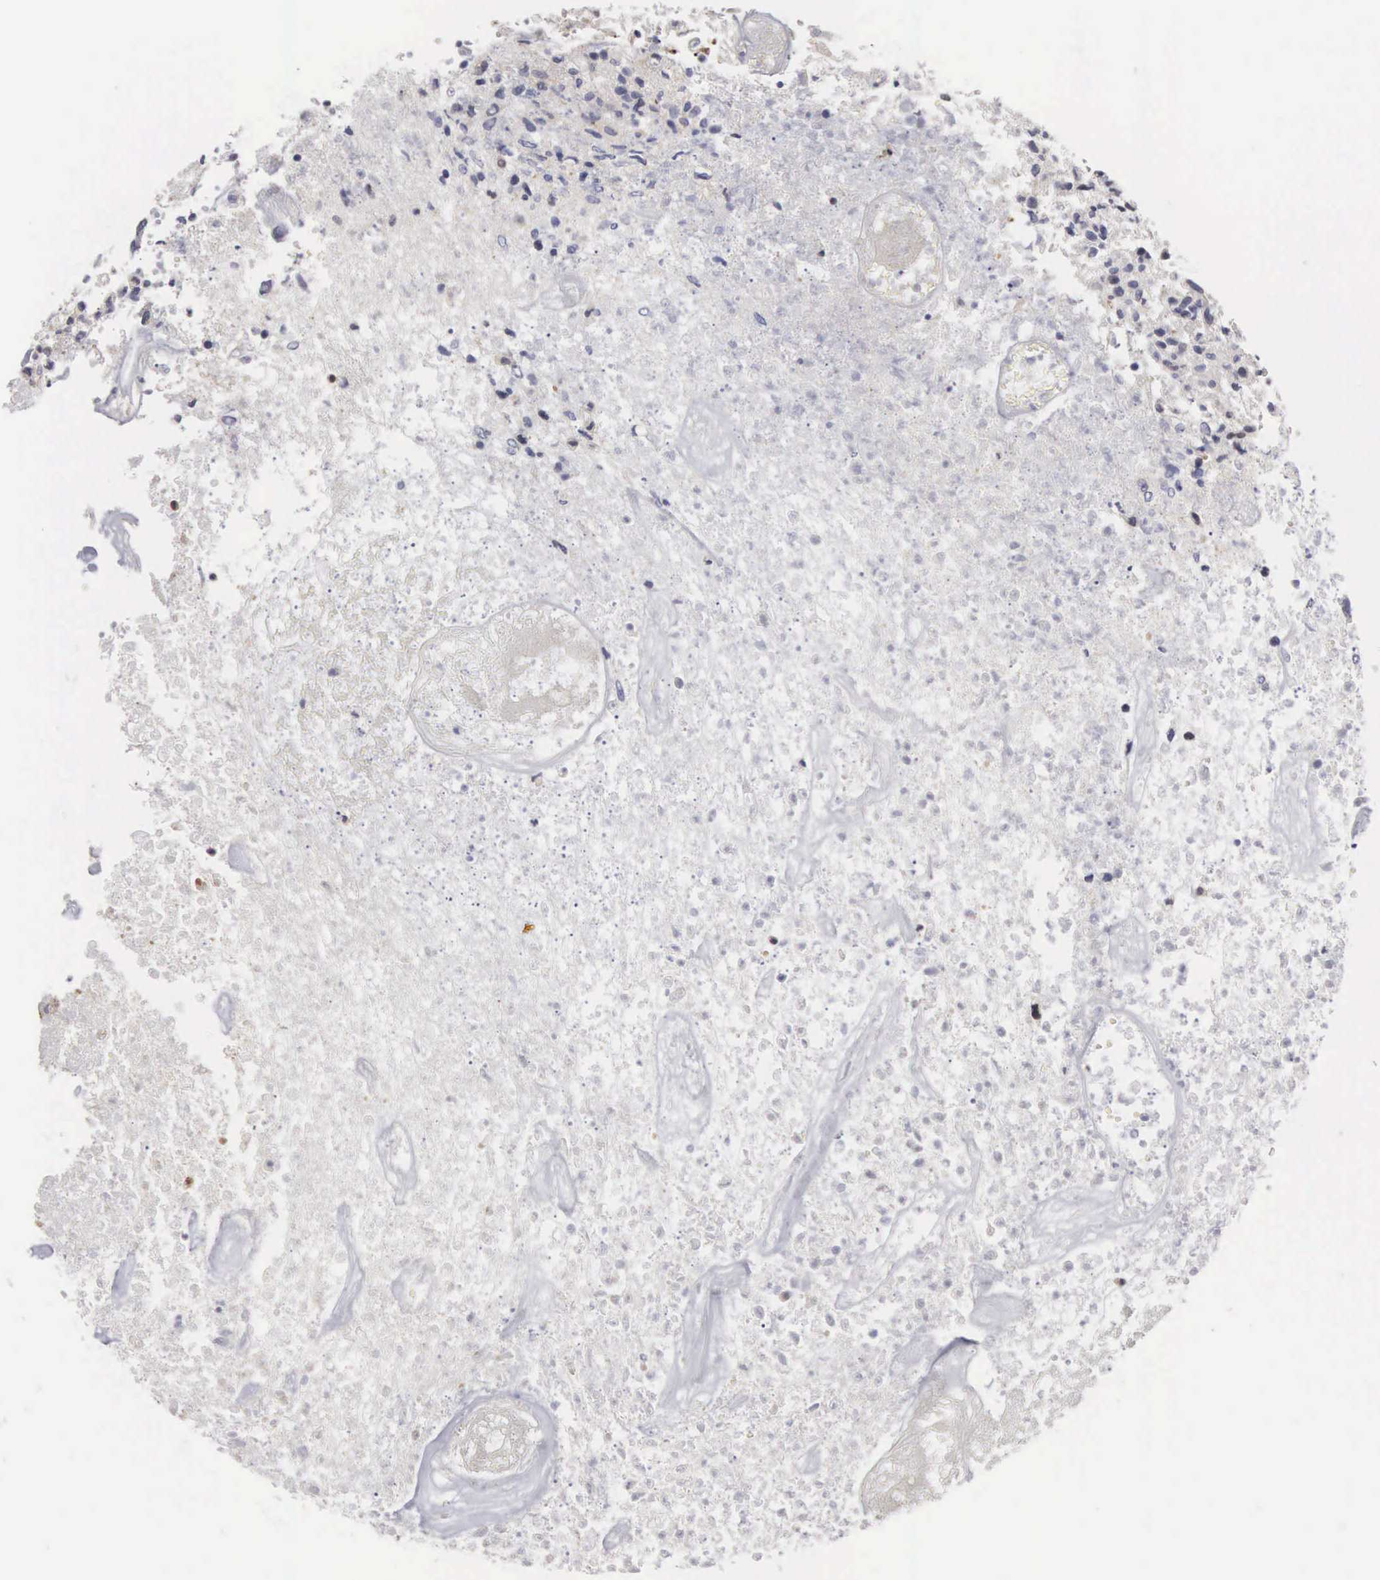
{"staining": {"intensity": "negative", "quantity": "none", "location": "none"}, "tissue": "glioma", "cell_type": "Tumor cells", "image_type": "cancer", "snomed": [{"axis": "morphology", "description": "Glioma, malignant, High grade"}, {"axis": "topography", "description": "Brain"}], "caption": "Immunohistochemistry (IHC) histopathology image of malignant high-grade glioma stained for a protein (brown), which exhibits no expression in tumor cells.", "gene": "ELFN2", "patient": {"sex": "male", "age": 77}}